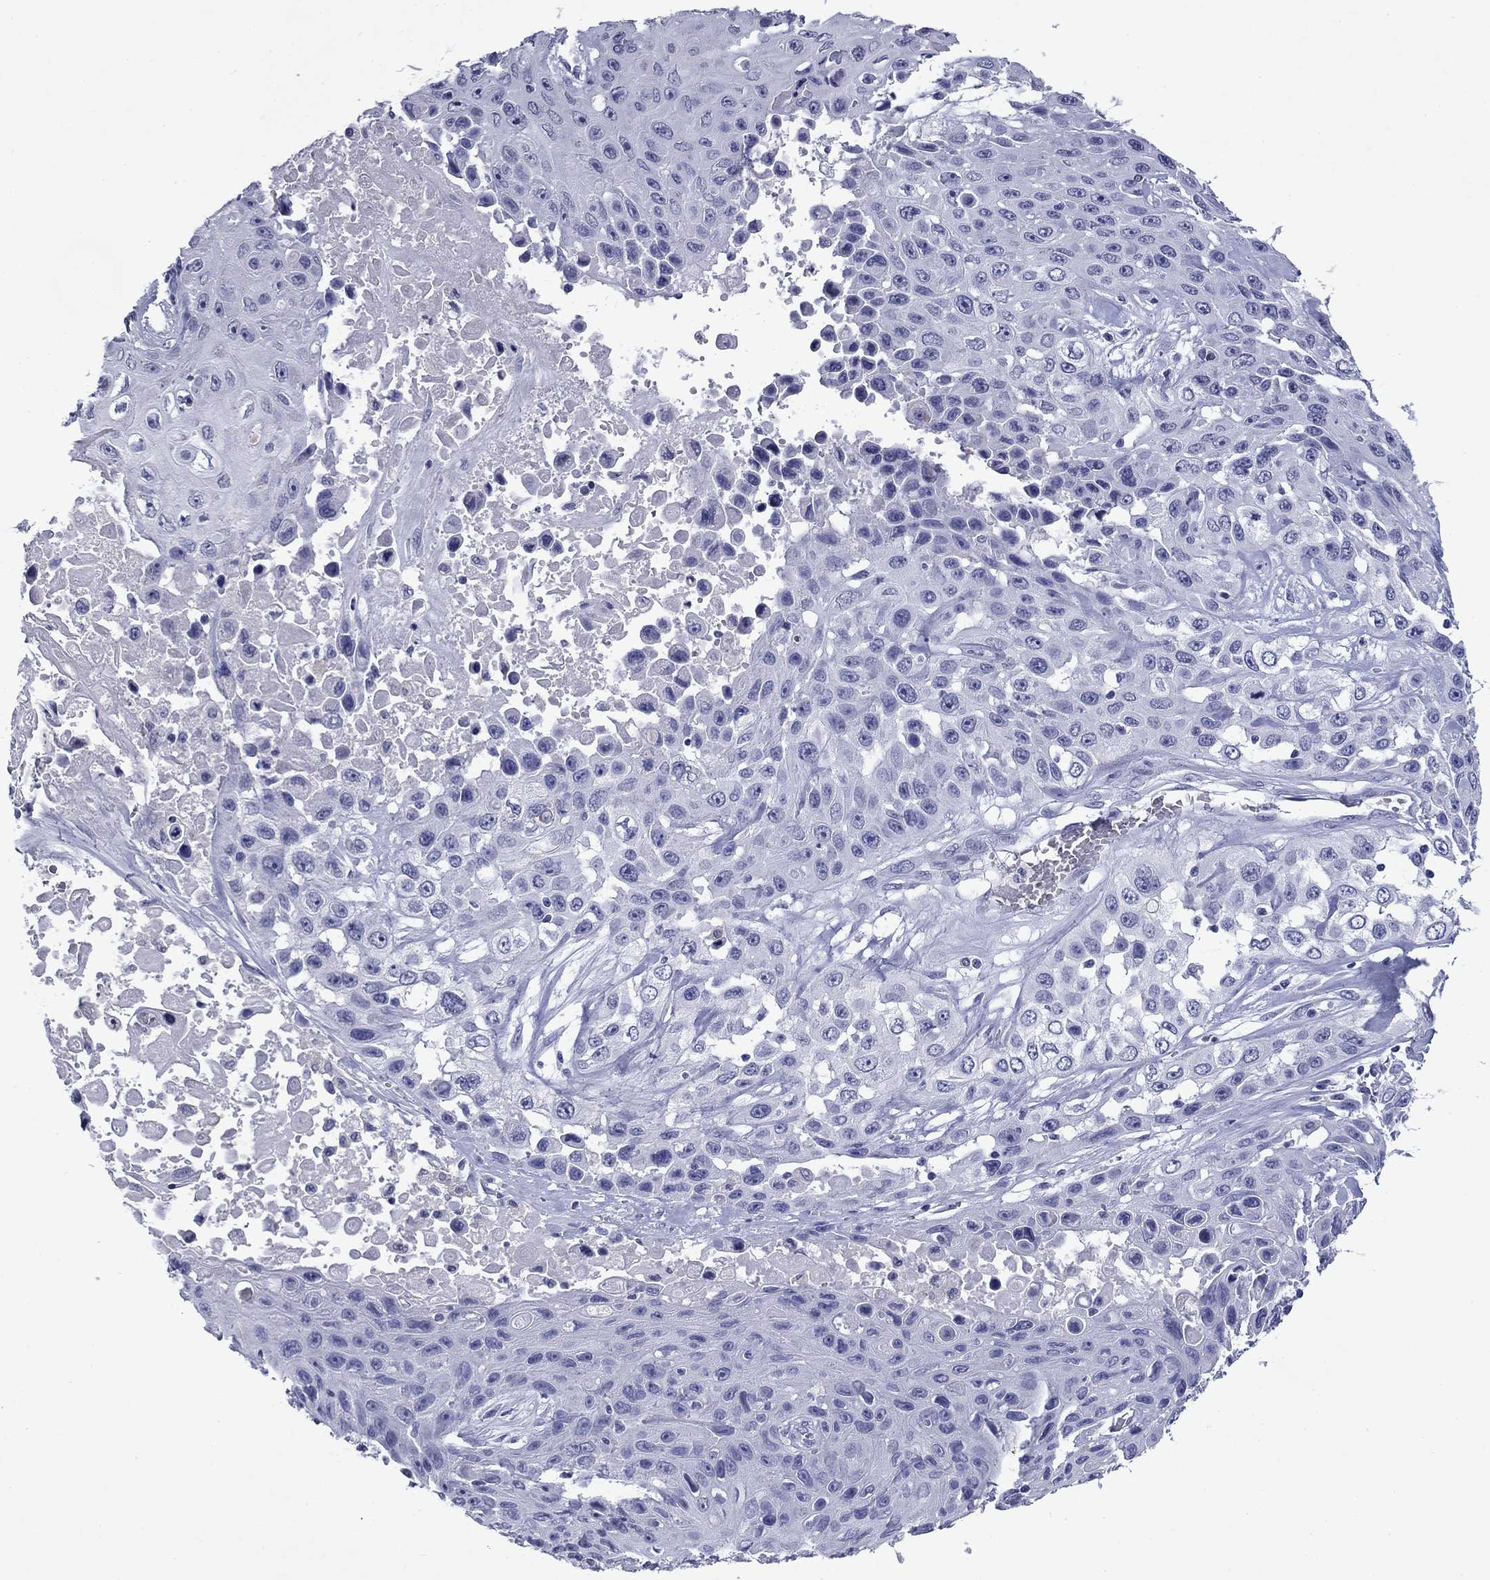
{"staining": {"intensity": "negative", "quantity": "none", "location": "none"}, "tissue": "skin cancer", "cell_type": "Tumor cells", "image_type": "cancer", "snomed": [{"axis": "morphology", "description": "Squamous cell carcinoma, NOS"}, {"axis": "topography", "description": "Skin"}], "caption": "Protein analysis of skin squamous cell carcinoma reveals no significant staining in tumor cells.", "gene": "CFAP119", "patient": {"sex": "male", "age": 82}}